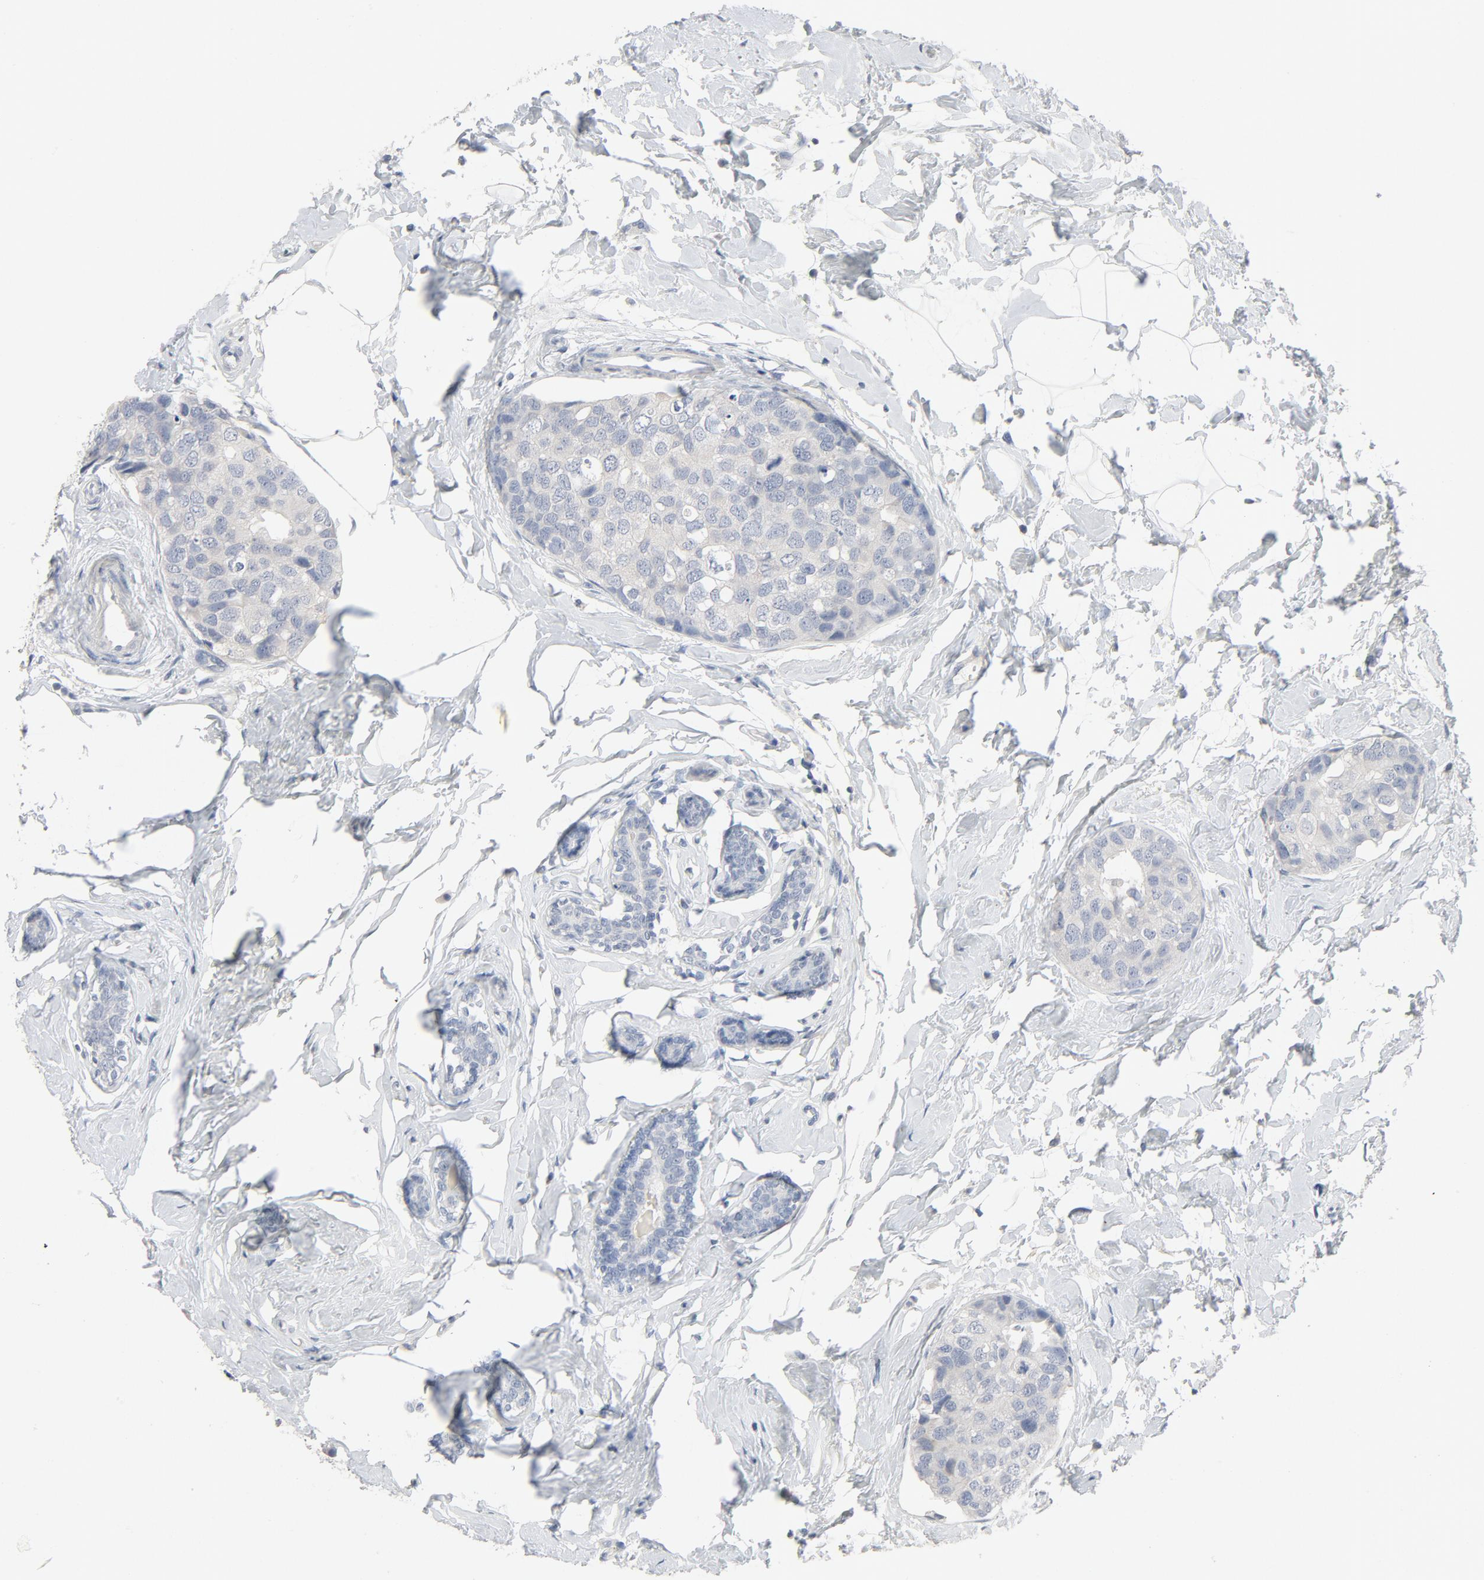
{"staining": {"intensity": "negative", "quantity": "none", "location": "none"}, "tissue": "breast cancer", "cell_type": "Tumor cells", "image_type": "cancer", "snomed": [{"axis": "morphology", "description": "Normal tissue, NOS"}, {"axis": "morphology", "description": "Duct carcinoma"}, {"axis": "topography", "description": "Breast"}], "caption": "Immunohistochemistry (IHC) micrograph of neoplastic tissue: infiltrating ductal carcinoma (breast) stained with DAB displays no significant protein expression in tumor cells. Brightfield microscopy of immunohistochemistry (IHC) stained with DAB (3,3'-diaminobenzidine) (brown) and hematoxylin (blue), captured at high magnification.", "gene": "ZCCHC13", "patient": {"sex": "female", "age": 50}}